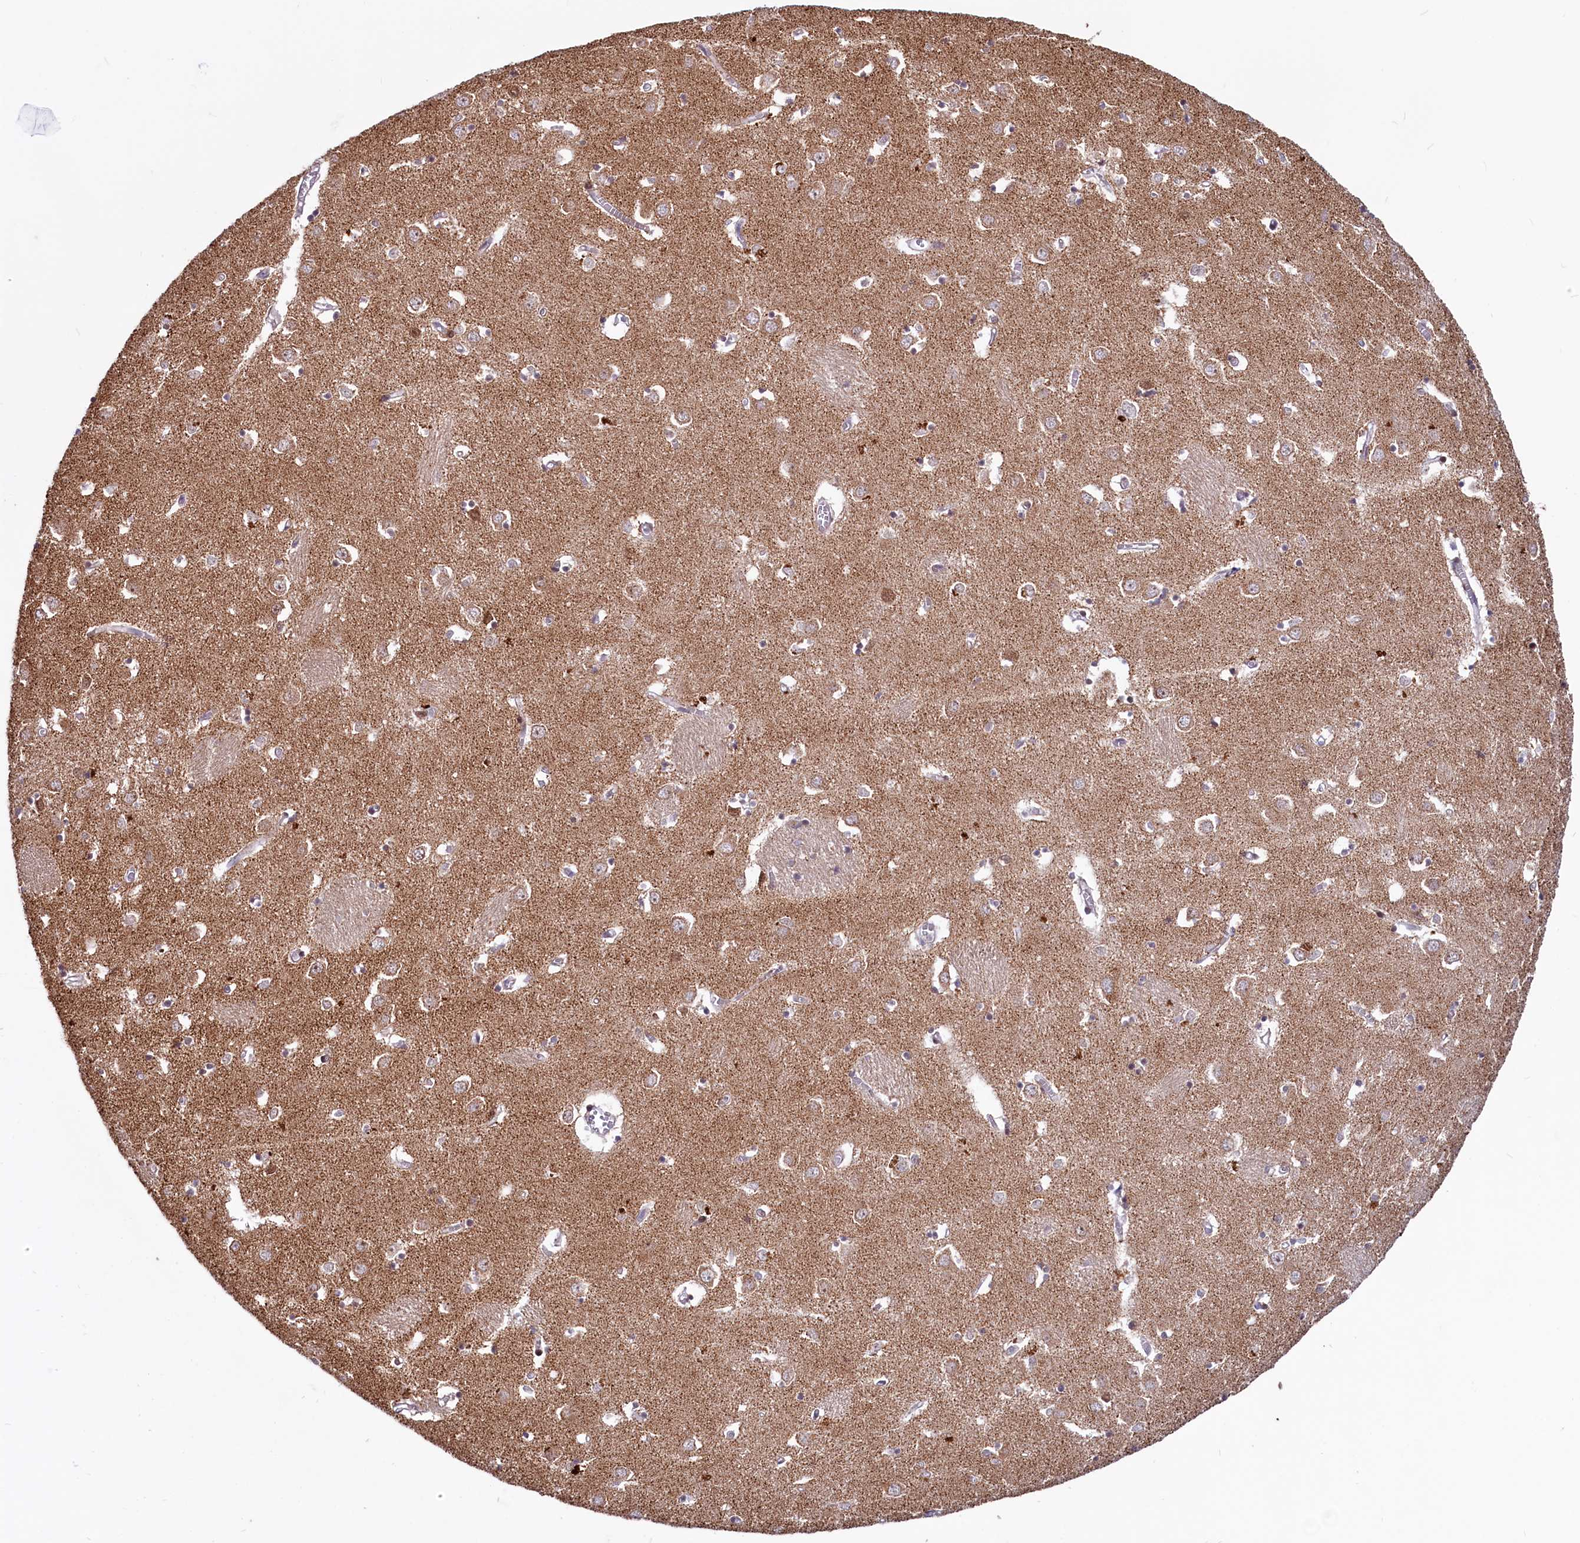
{"staining": {"intensity": "weak", "quantity": "<25%", "location": "cytoplasmic/membranous"}, "tissue": "caudate", "cell_type": "Glial cells", "image_type": "normal", "snomed": [{"axis": "morphology", "description": "Normal tissue, NOS"}, {"axis": "topography", "description": "Lateral ventricle wall"}], "caption": "Protein analysis of benign caudate exhibits no significant expression in glial cells. (Immunohistochemistry, brightfield microscopy, high magnification).", "gene": "PHC3", "patient": {"sex": "male", "age": 70}}